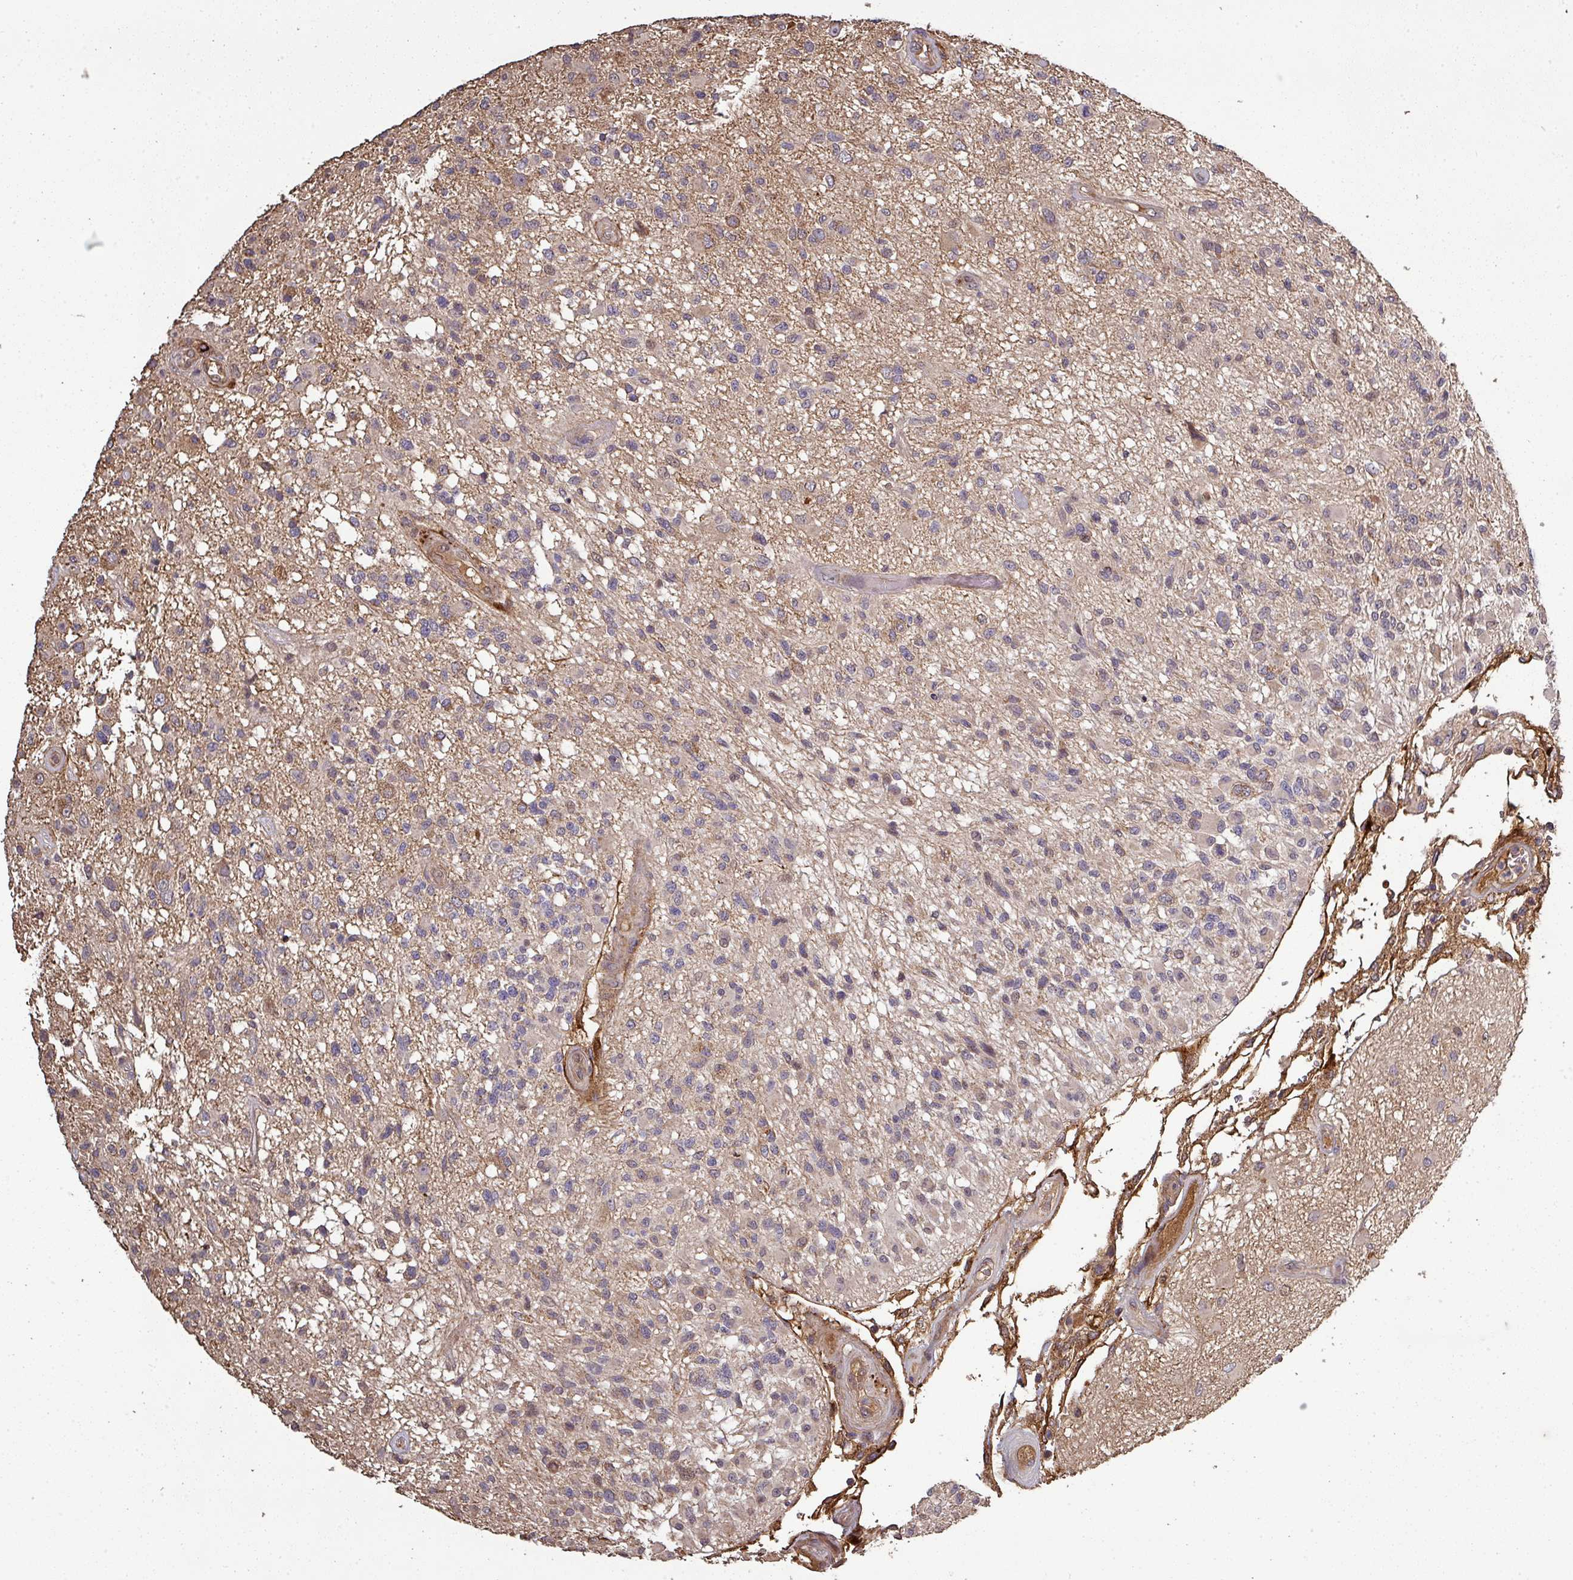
{"staining": {"intensity": "weak", "quantity": "<25%", "location": "cytoplasmic/membranous"}, "tissue": "glioma", "cell_type": "Tumor cells", "image_type": "cancer", "snomed": [{"axis": "morphology", "description": "Glioma, malignant, High grade"}, {"axis": "morphology", "description": "Glioblastoma, NOS"}, {"axis": "topography", "description": "Brain"}], "caption": "IHC of glioblastoma reveals no staining in tumor cells.", "gene": "ISLR", "patient": {"sex": "male", "age": 60}}